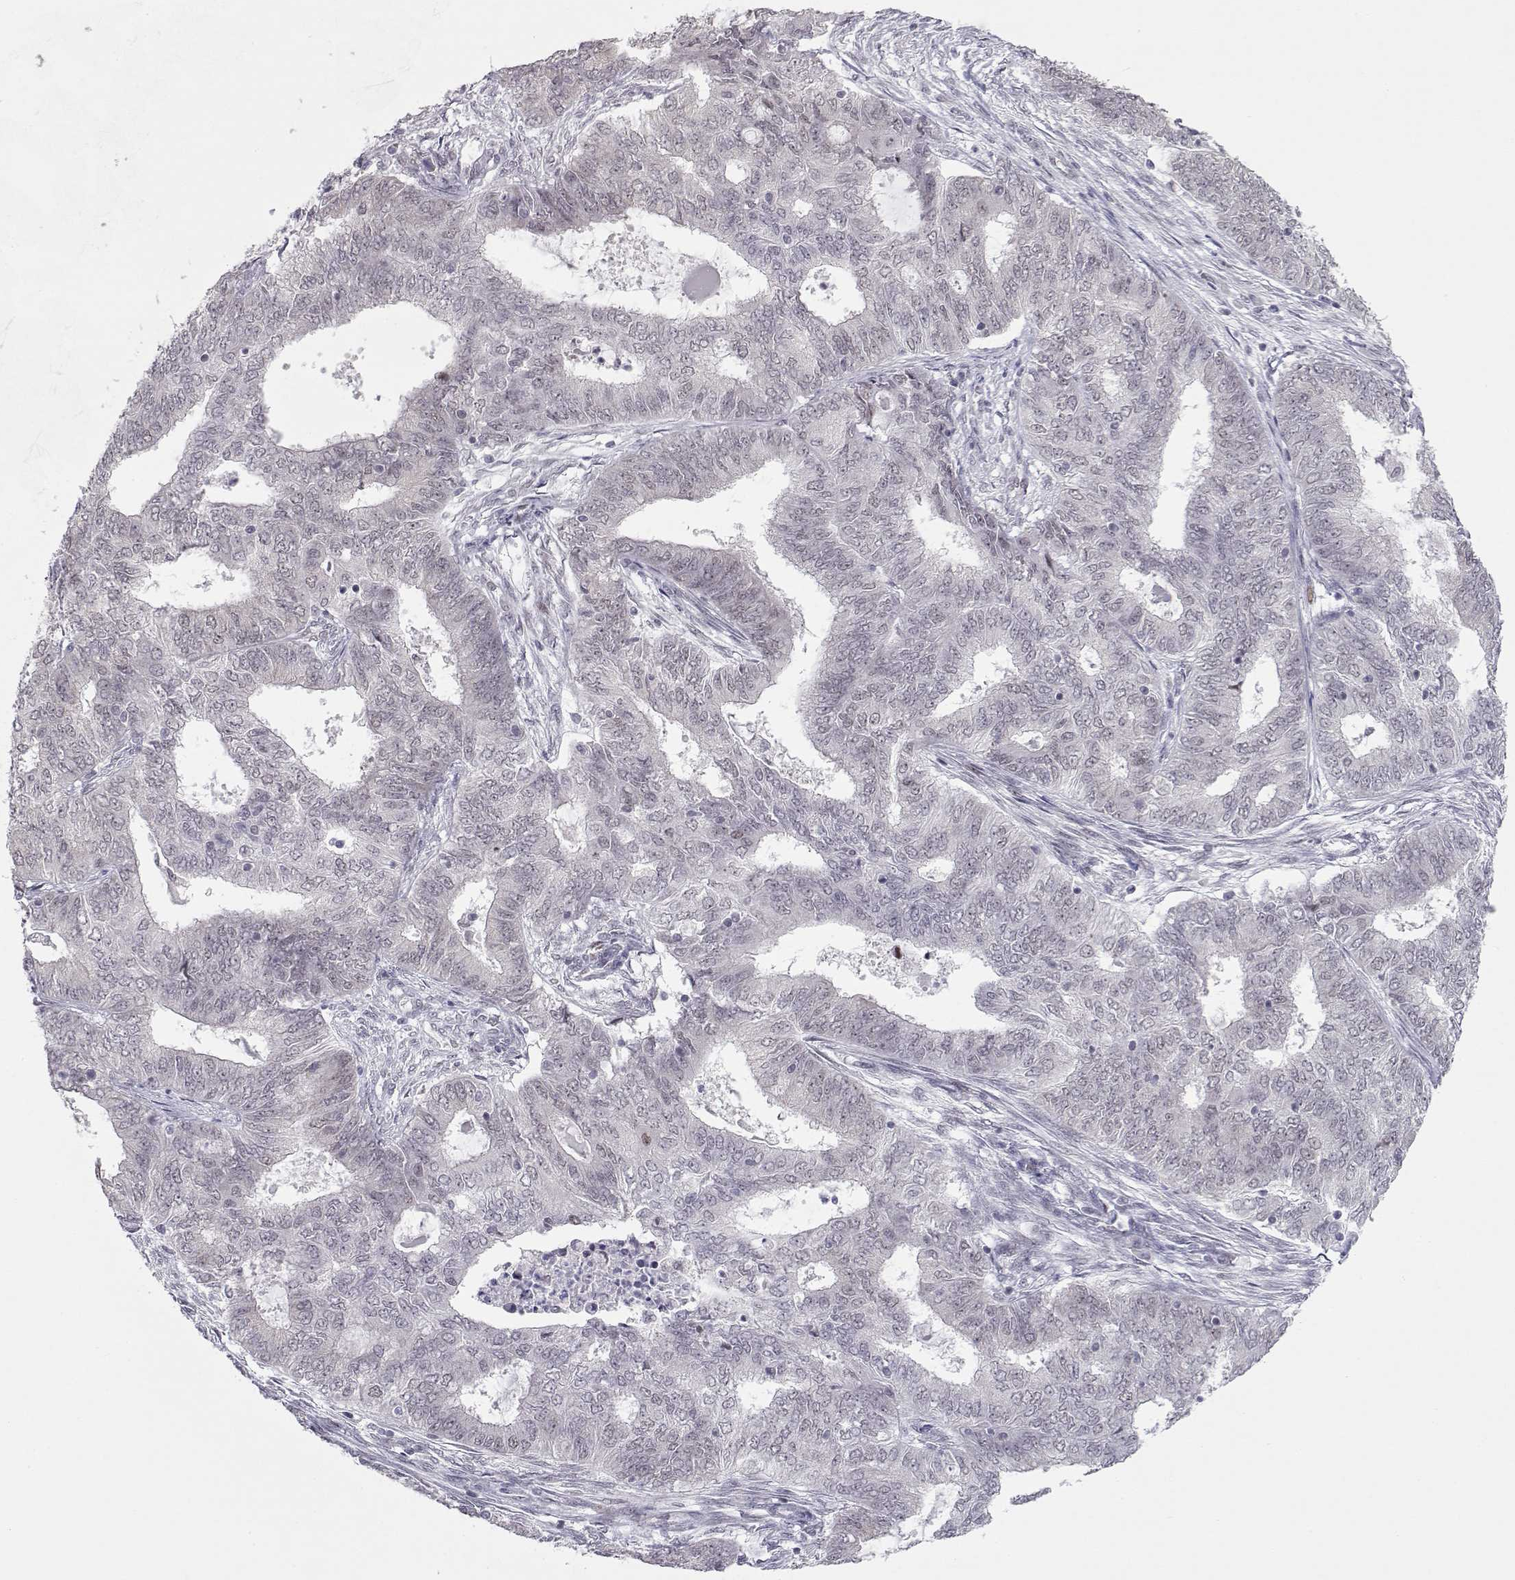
{"staining": {"intensity": "negative", "quantity": "none", "location": "none"}, "tissue": "endometrial cancer", "cell_type": "Tumor cells", "image_type": "cancer", "snomed": [{"axis": "morphology", "description": "Adenocarcinoma, NOS"}, {"axis": "topography", "description": "Endometrium"}], "caption": "This is an immunohistochemistry photomicrograph of human endometrial cancer (adenocarcinoma). There is no staining in tumor cells.", "gene": "SIX6", "patient": {"sex": "female", "age": 62}}